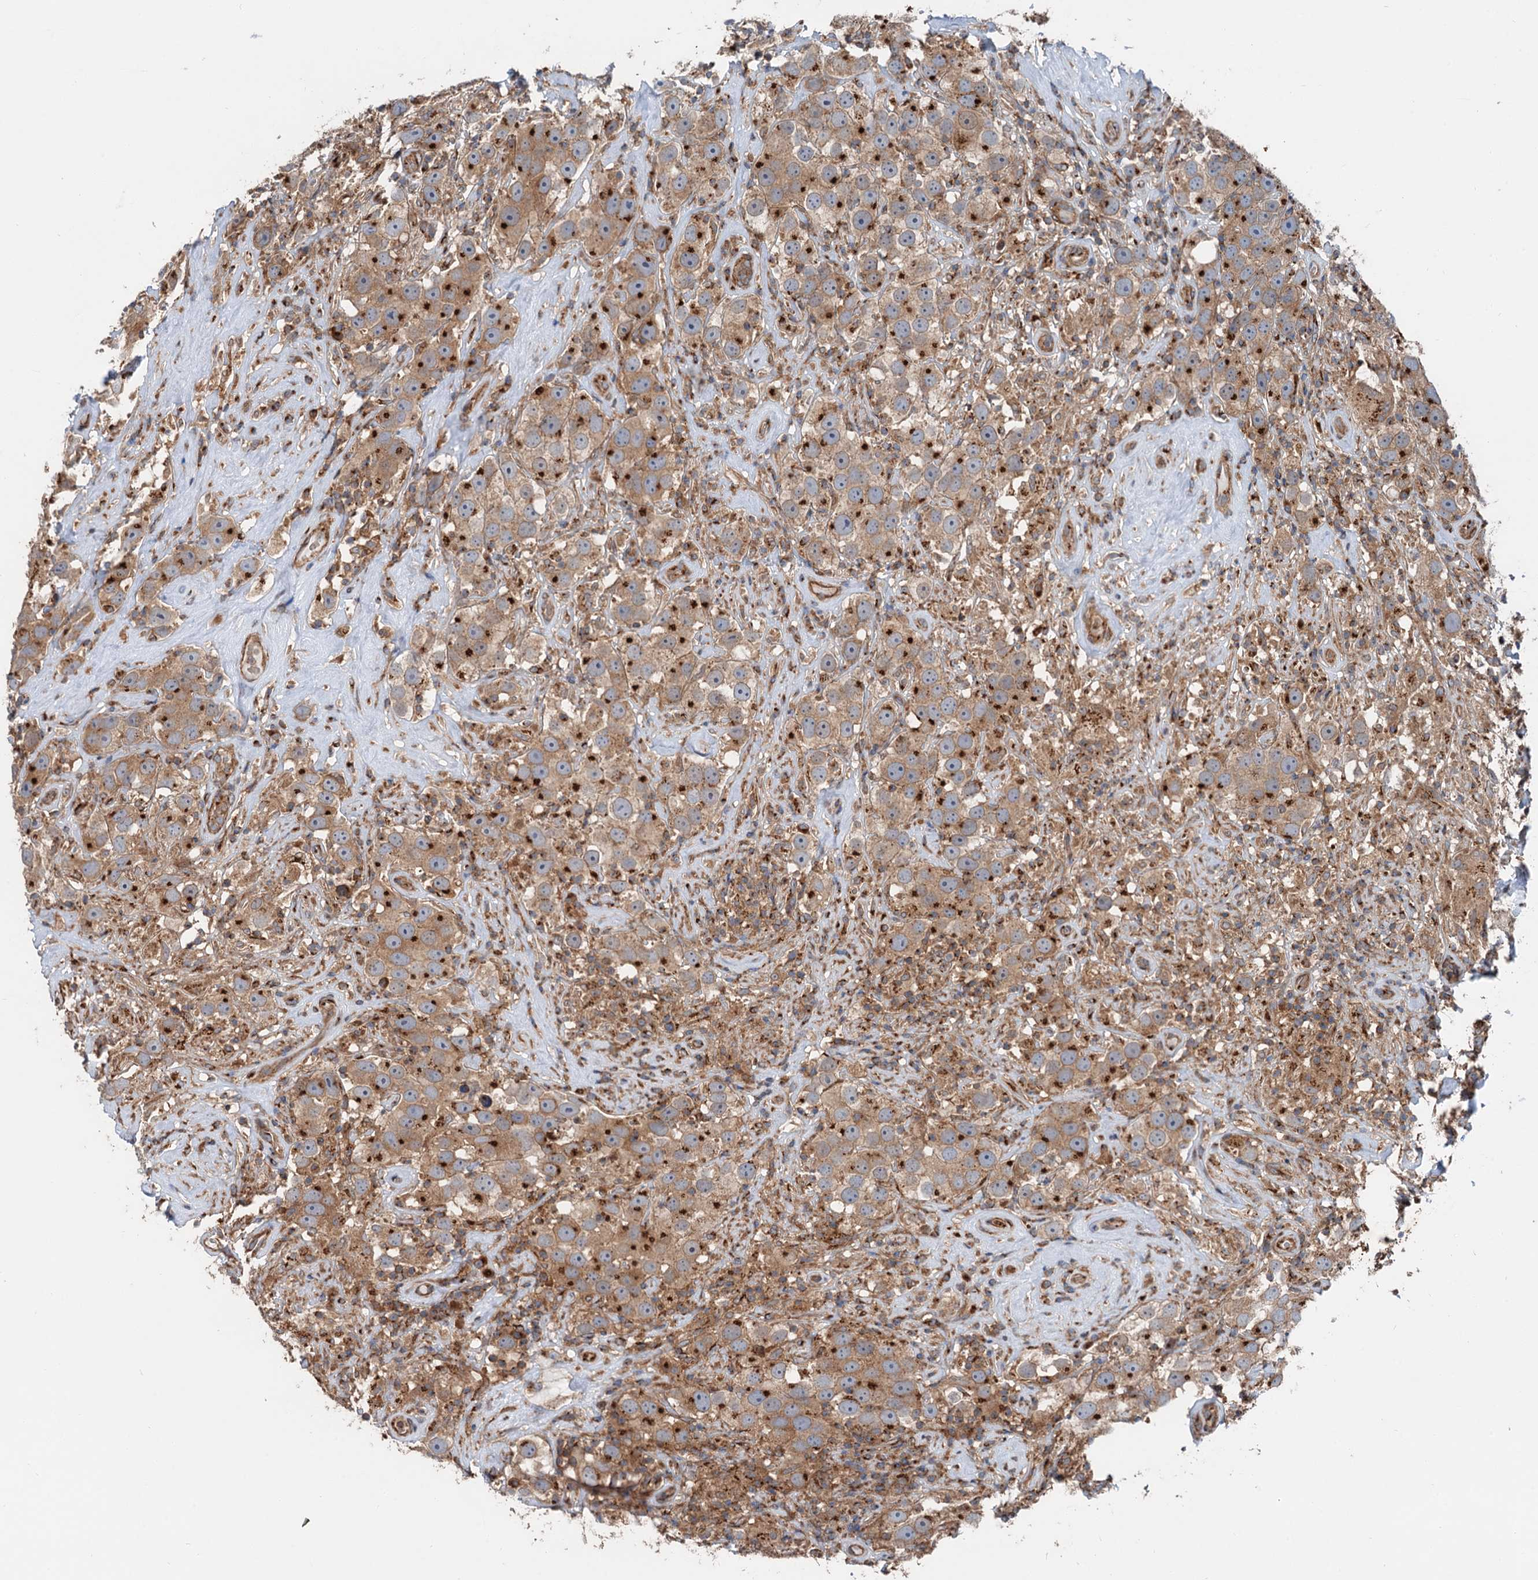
{"staining": {"intensity": "moderate", "quantity": ">75%", "location": "cytoplasmic/membranous"}, "tissue": "testis cancer", "cell_type": "Tumor cells", "image_type": "cancer", "snomed": [{"axis": "morphology", "description": "Seminoma, NOS"}, {"axis": "topography", "description": "Testis"}], "caption": "Immunohistochemical staining of testis seminoma displays medium levels of moderate cytoplasmic/membranous positivity in about >75% of tumor cells. The protein is stained brown, and the nuclei are stained in blue (DAB (3,3'-diaminobenzidine) IHC with brightfield microscopy, high magnification).", "gene": "ANKRD26", "patient": {"sex": "male", "age": 49}}